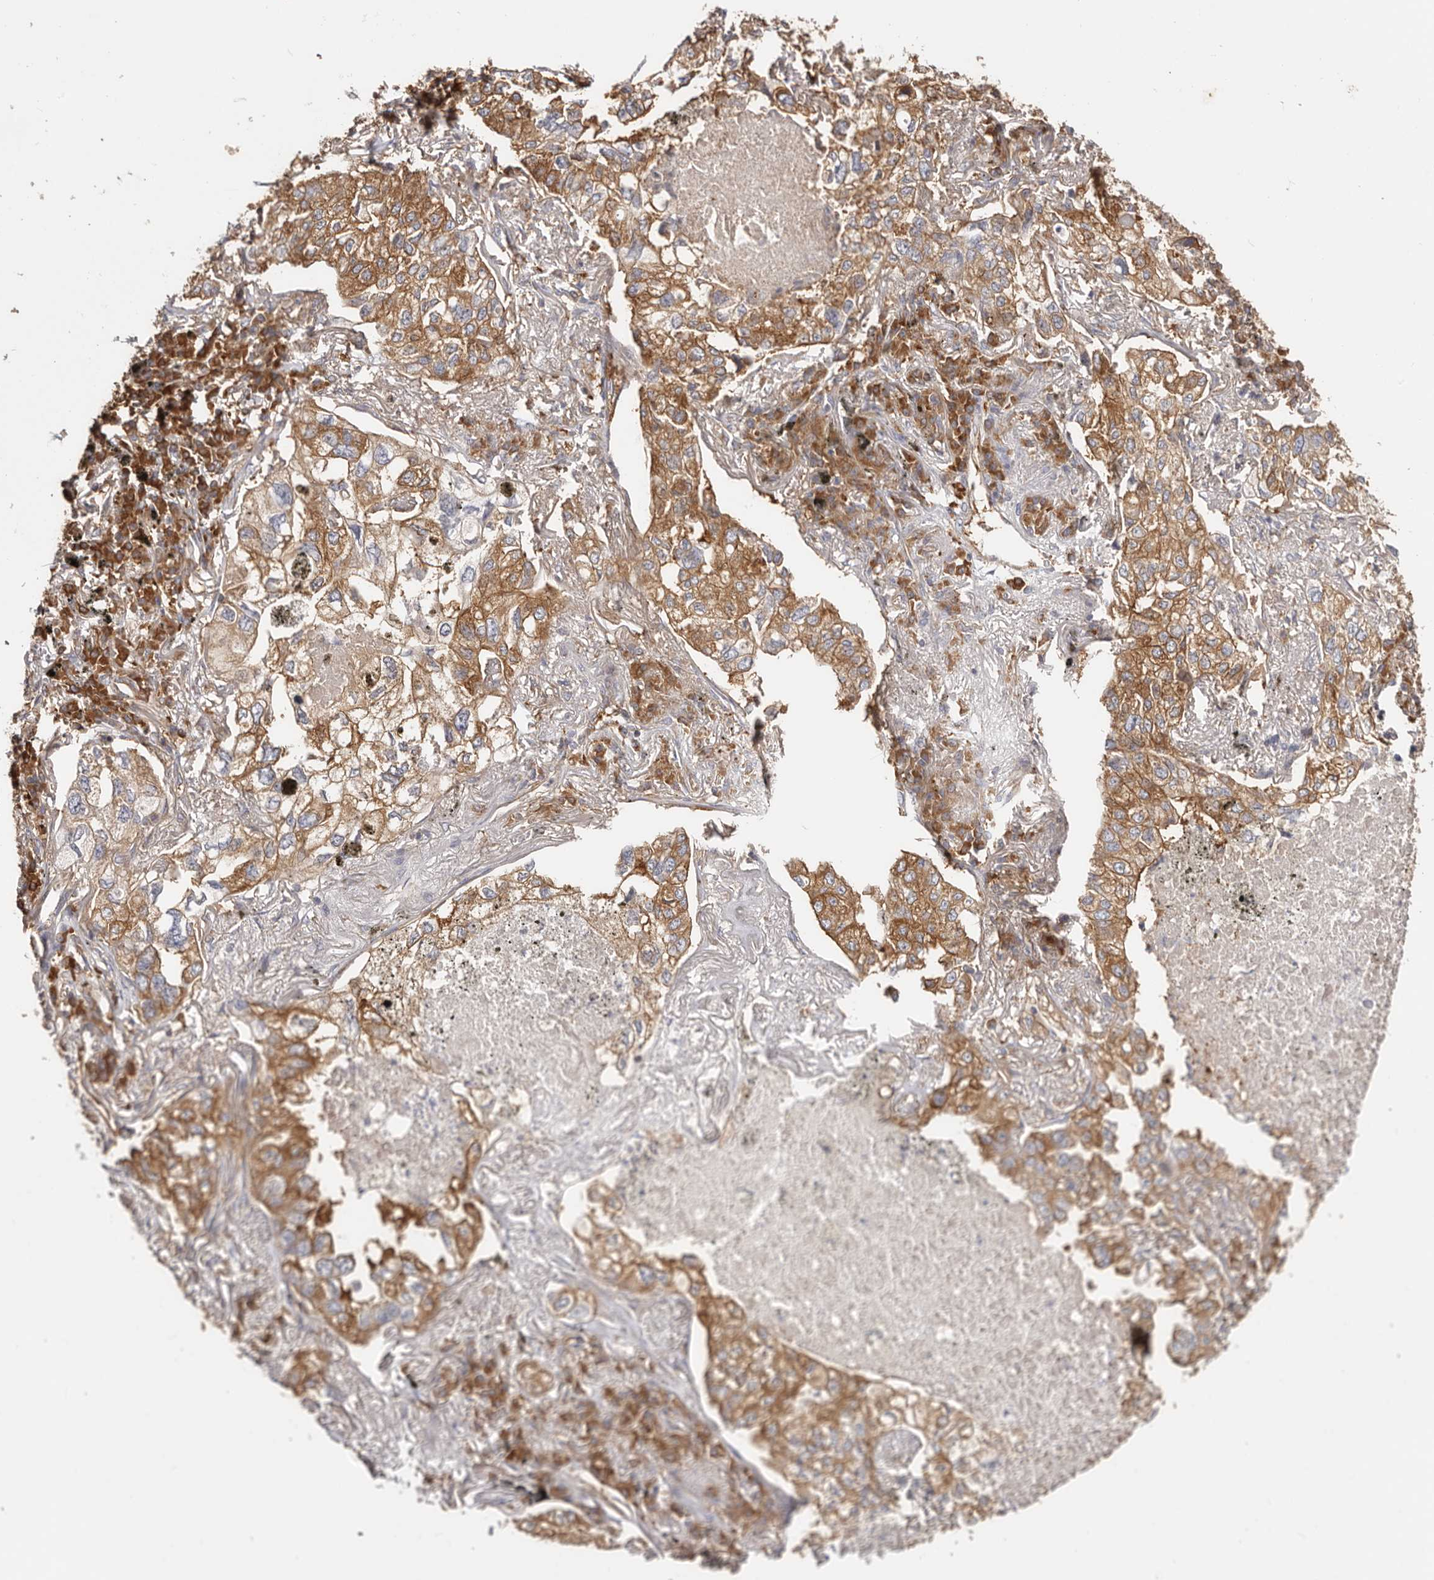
{"staining": {"intensity": "strong", "quantity": ">75%", "location": "cytoplasmic/membranous"}, "tissue": "lung cancer", "cell_type": "Tumor cells", "image_type": "cancer", "snomed": [{"axis": "morphology", "description": "Adenocarcinoma, NOS"}, {"axis": "topography", "description": "Lung"}], "caption": "There is high levels of strong cytoplasmic/membranous positivity in tumor cells of lung cancer (adenocarcinoma), as demonstrated by immunohistochemical staining (brown color).", "gene": "EPRS1", "patient": {"sex": "male", "age": 65}}